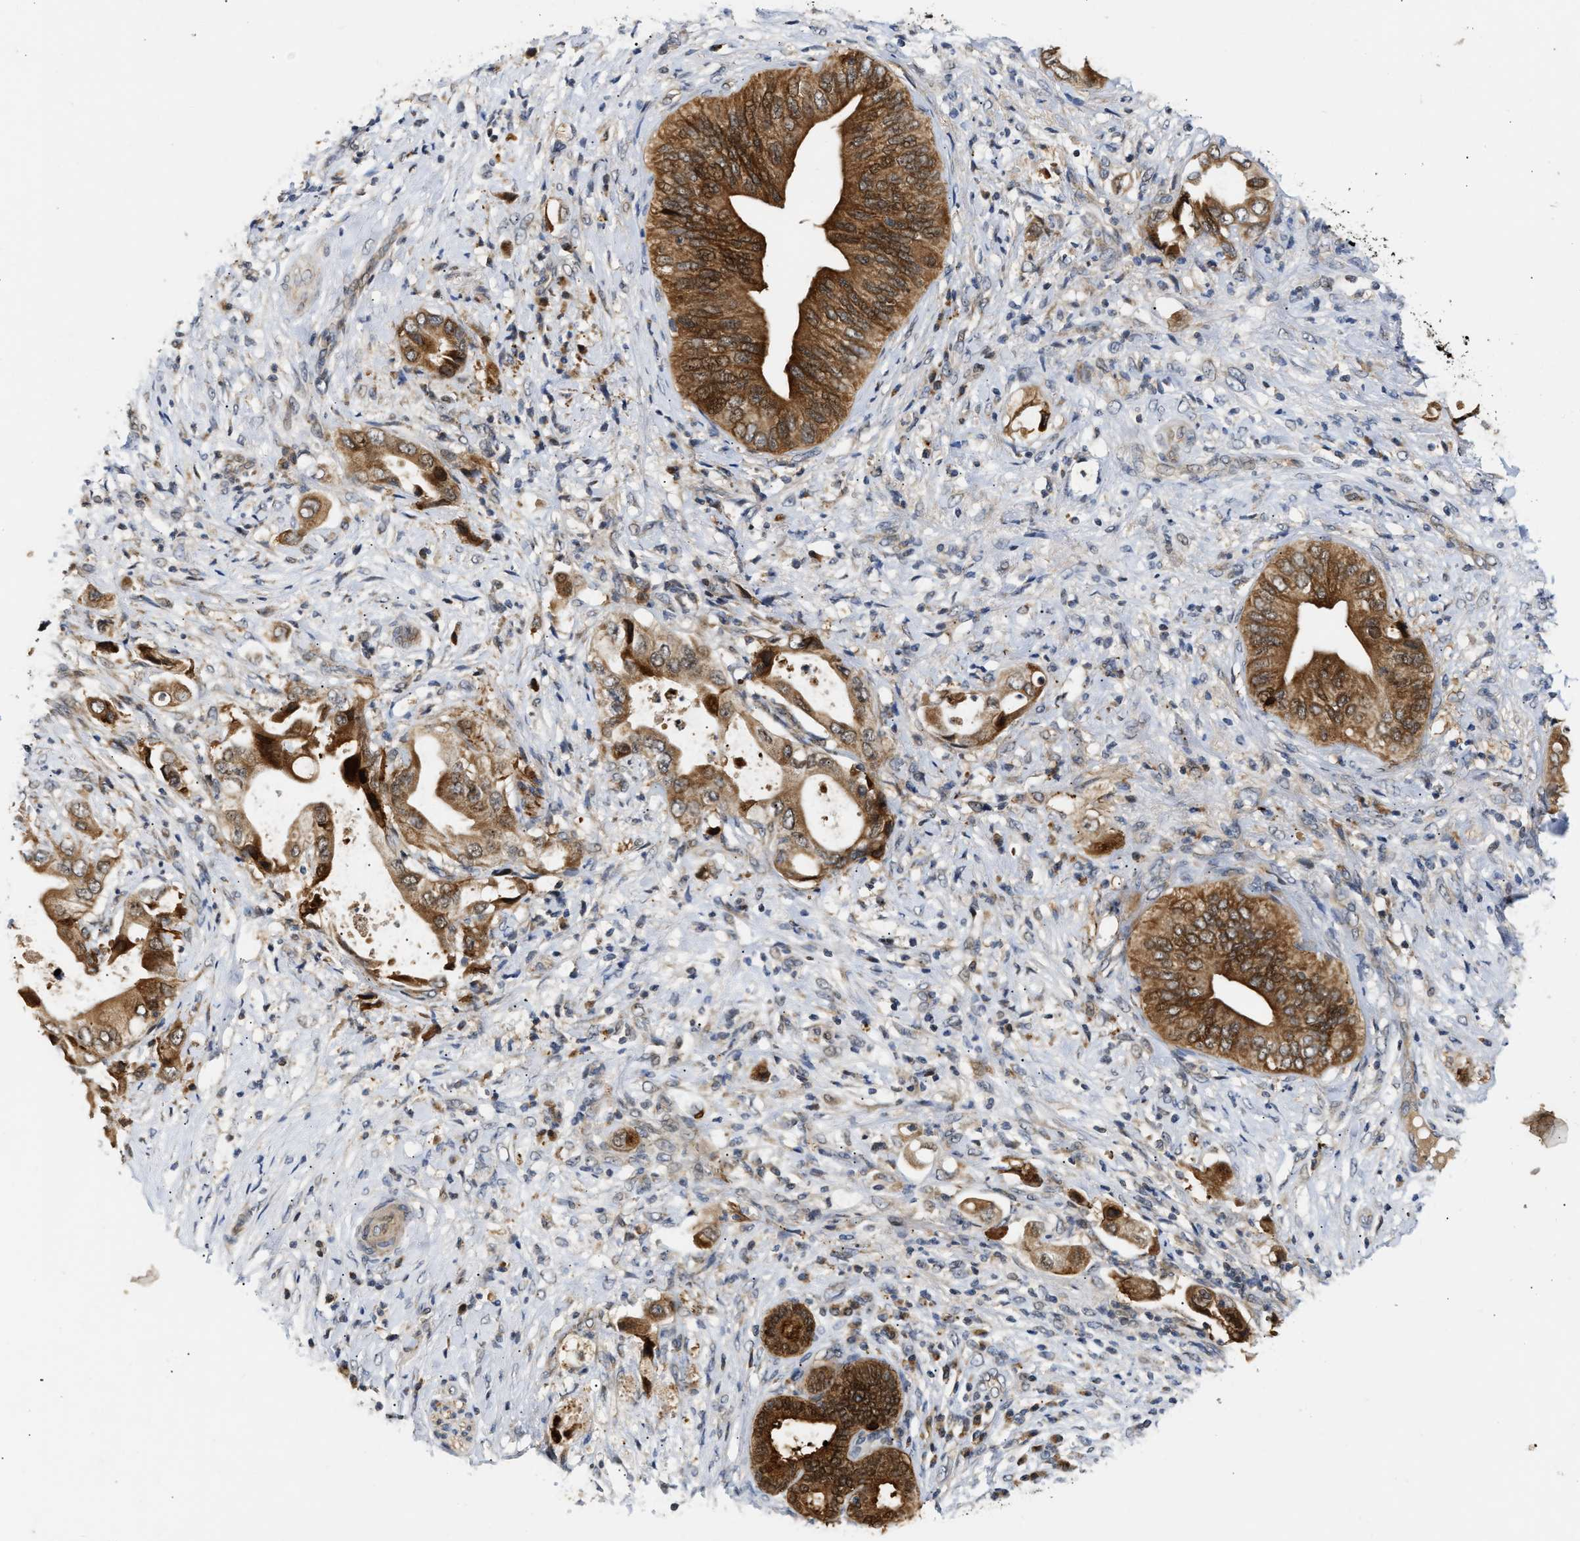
{"staining": {"intensity": "strong", "quantity": ">75%", "location": "cytoplasmic/membranous"}, "tissue": "liver cancer", "cell_type": "Tumor cells", "image_type": "cancer", "snomed": [{"axis": "morphology", "description": "Cholangiocarcinoma"}, {"axis": "topography", "description": "Liver"}], "caption": "Cholangiocarcinoma (liver) tissue reveals strong cytoplasmic/membranous staining in approximately >75% of tumor cells", "gene": "EXTL2", "patient": {"sex": "male", "age": 58}}